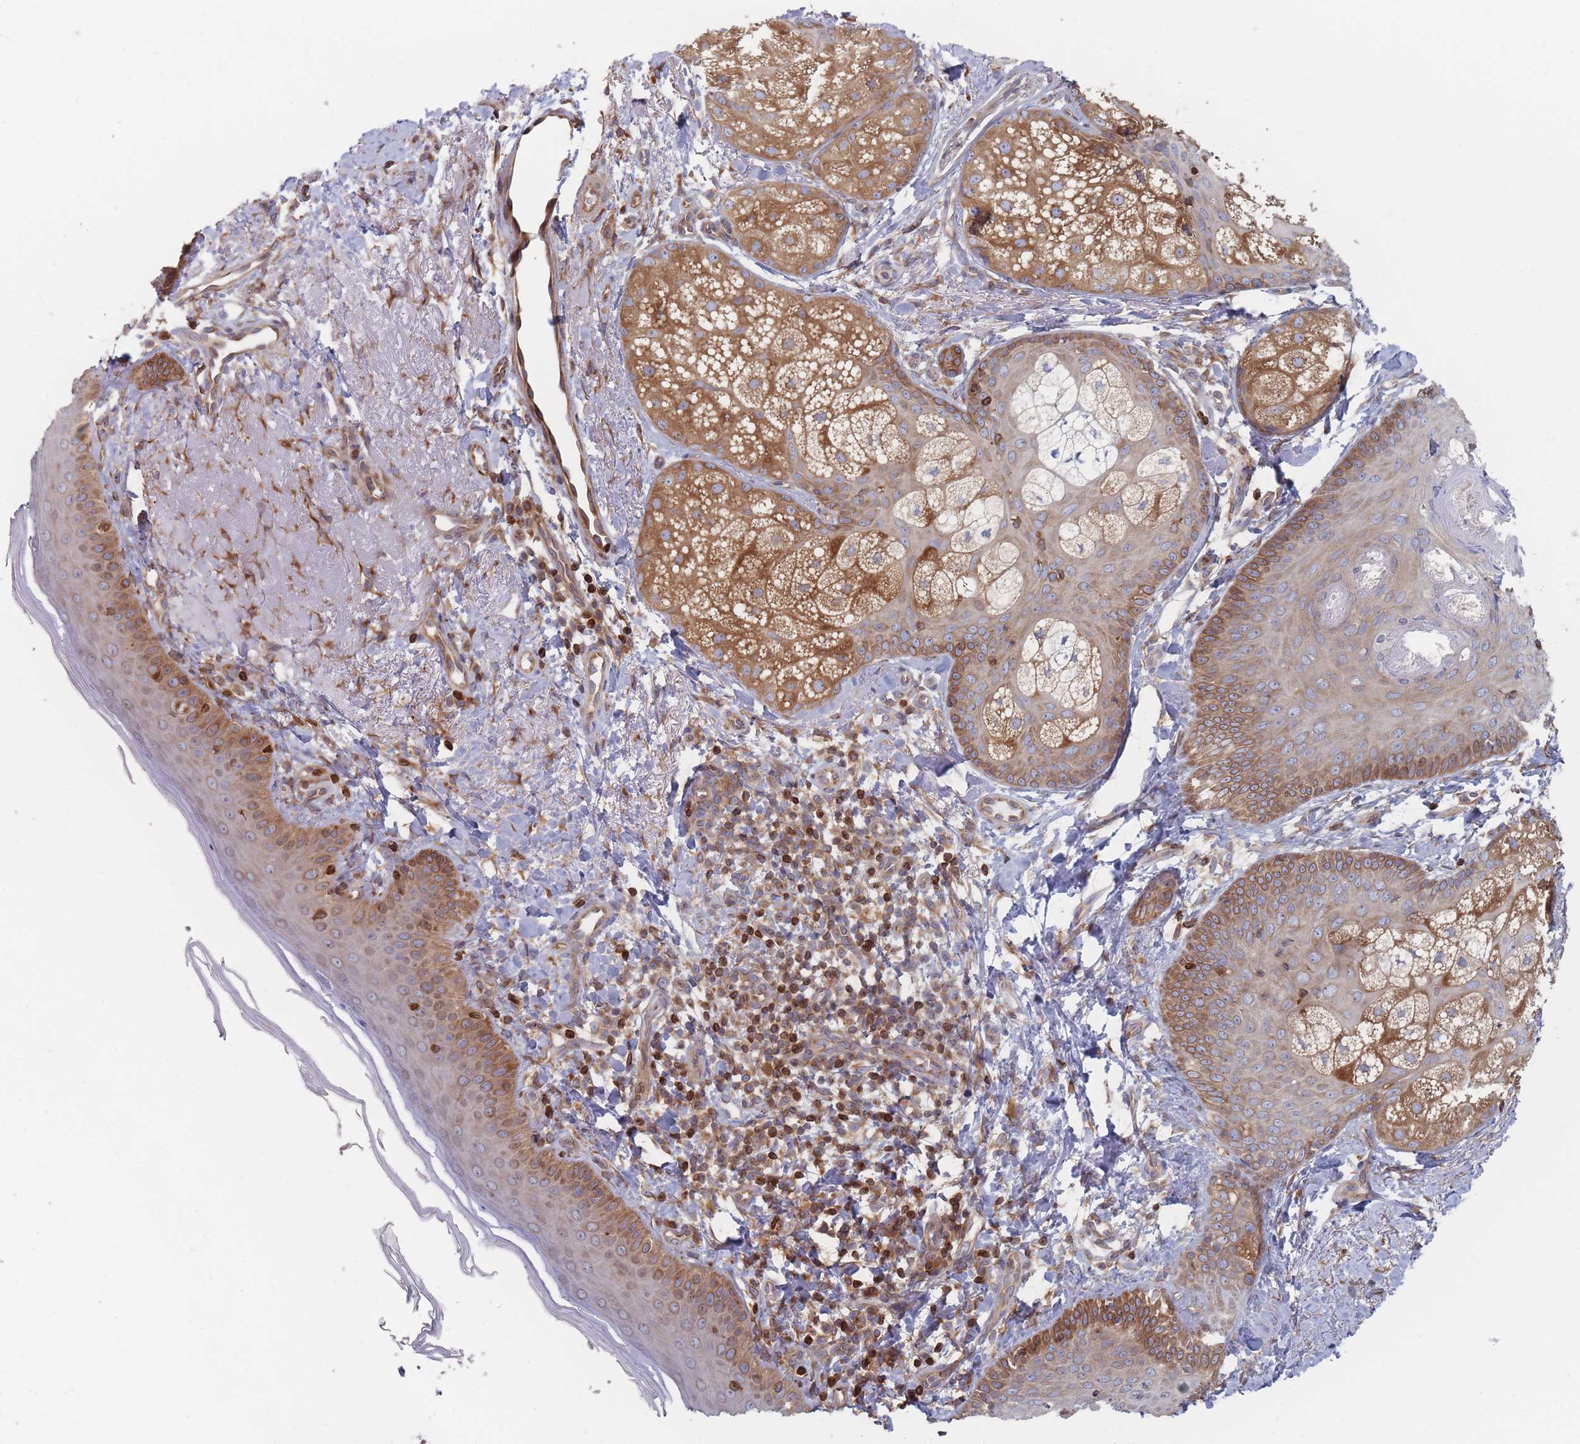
{"staining": {"intensity": "moderate", "quantity": ">75%", "location": "cytoplasmic/membranous"}, "tissue": "skin", "cell_type": "Fibroblasts", "image_type": "normal", "snomed": [{"axis": "morphology", "description": "Normal tissue, NOS"}, {"axis": "topography", "description": "Skin"}], "caption": "Immunohistochemistry (IHC) of normal skin shows medium levels of moderate cytoplasmic/membranous expression in about >75% of fibroblasts.", "gene": "KDSR", "patient": {"sex": "male", "age": 57}}